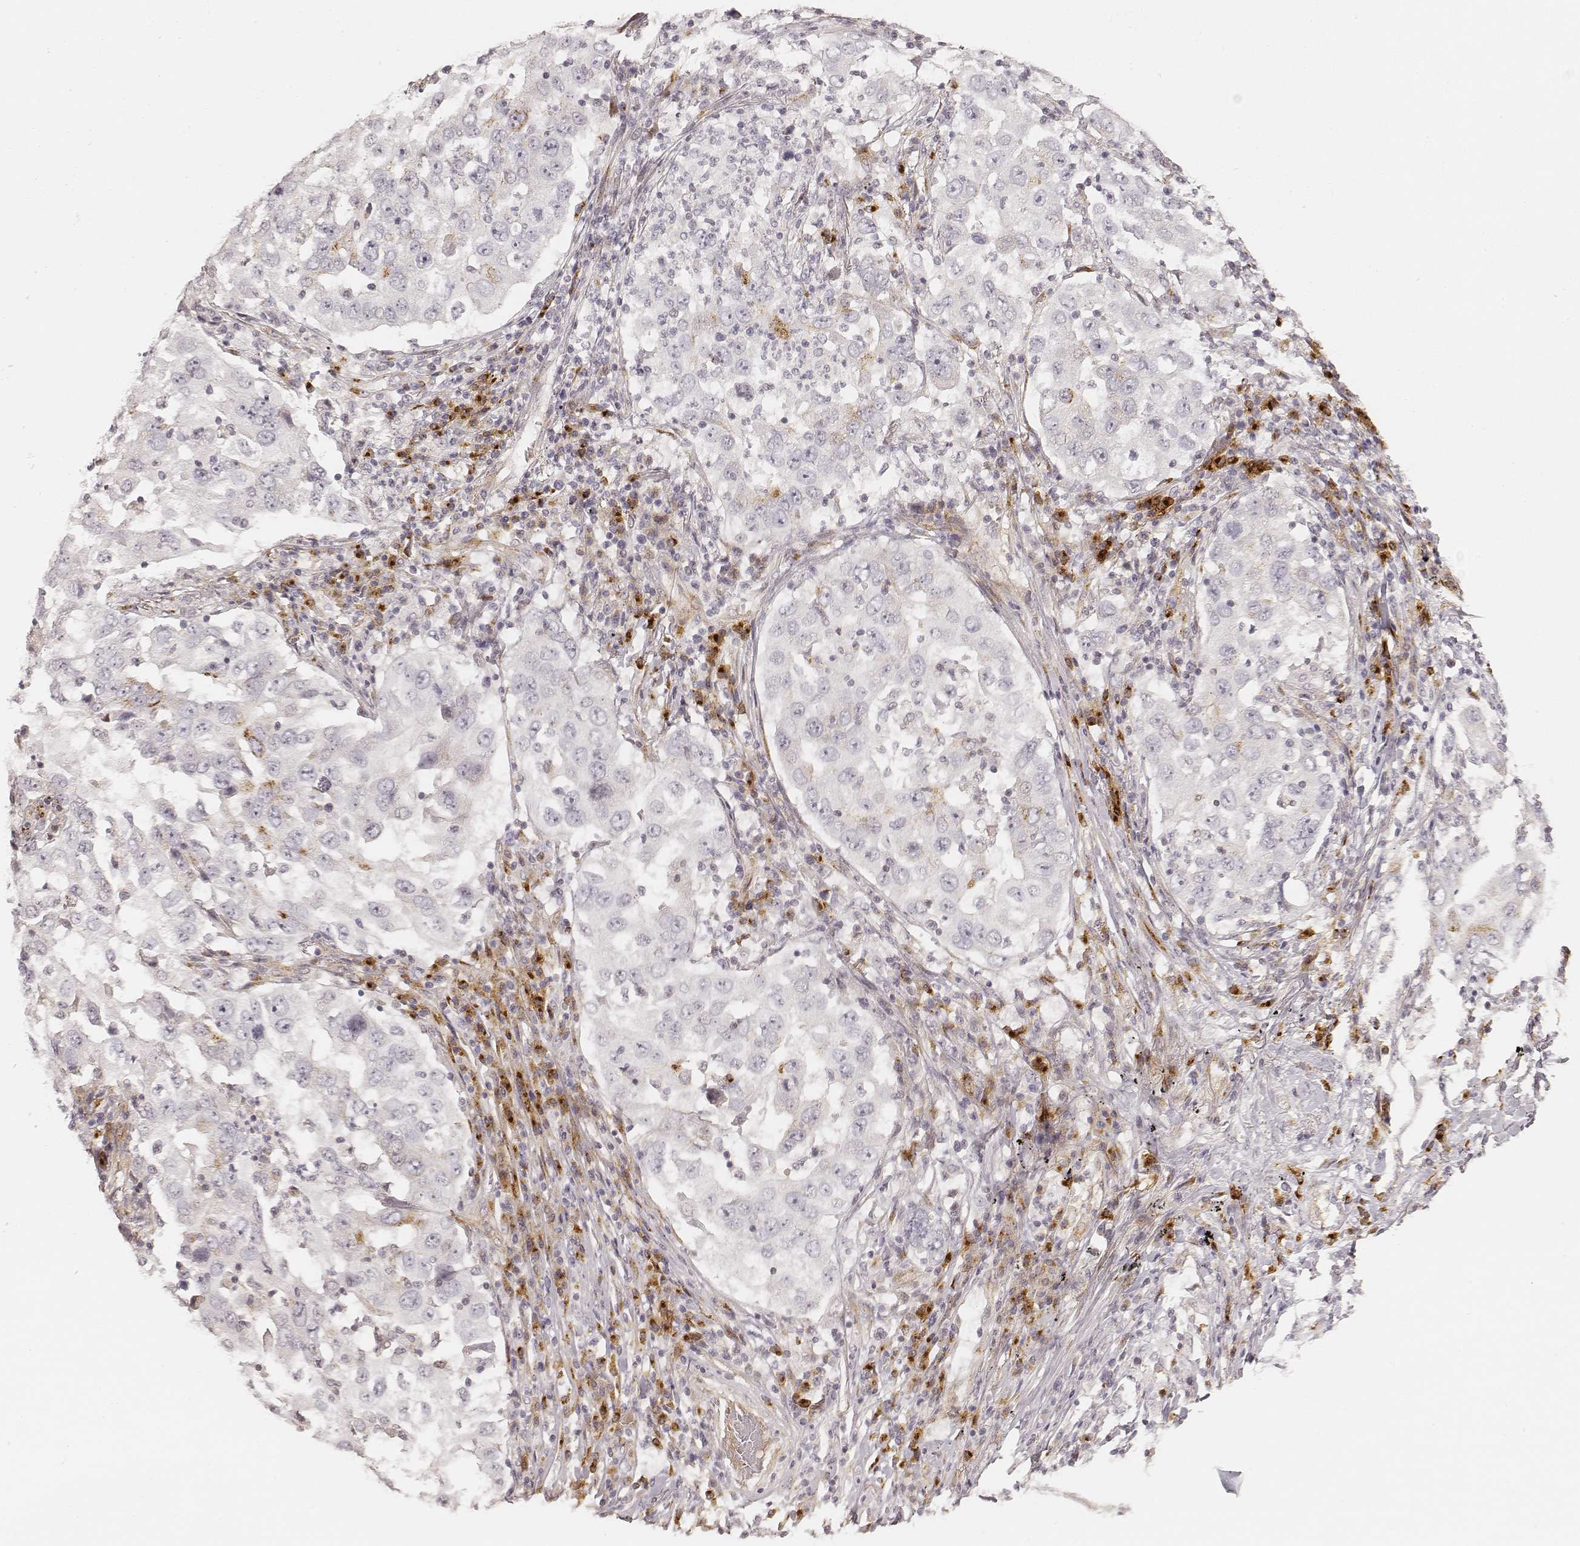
{"staining": {"intensity": "weak", "quantity": "<25%", "location": "cytoplasmic/membranous"}, "tissue": "lung cancer", "cell_type": "Tumor cells", "image_type": "cancer", "snomed": [{"axis": "morphology", "description": "Adenocarcinoma, NOS"}, {"axis": "topography", "description": "Lung"}], "caption": "Immunohistochemistry micrograph of human adenocarcinoma (lung) stained for a protein (brown), which exhibits no expression in tumor cells.", "gene": "GORASP2", "patient": {"sex": "male", "age": 73}}